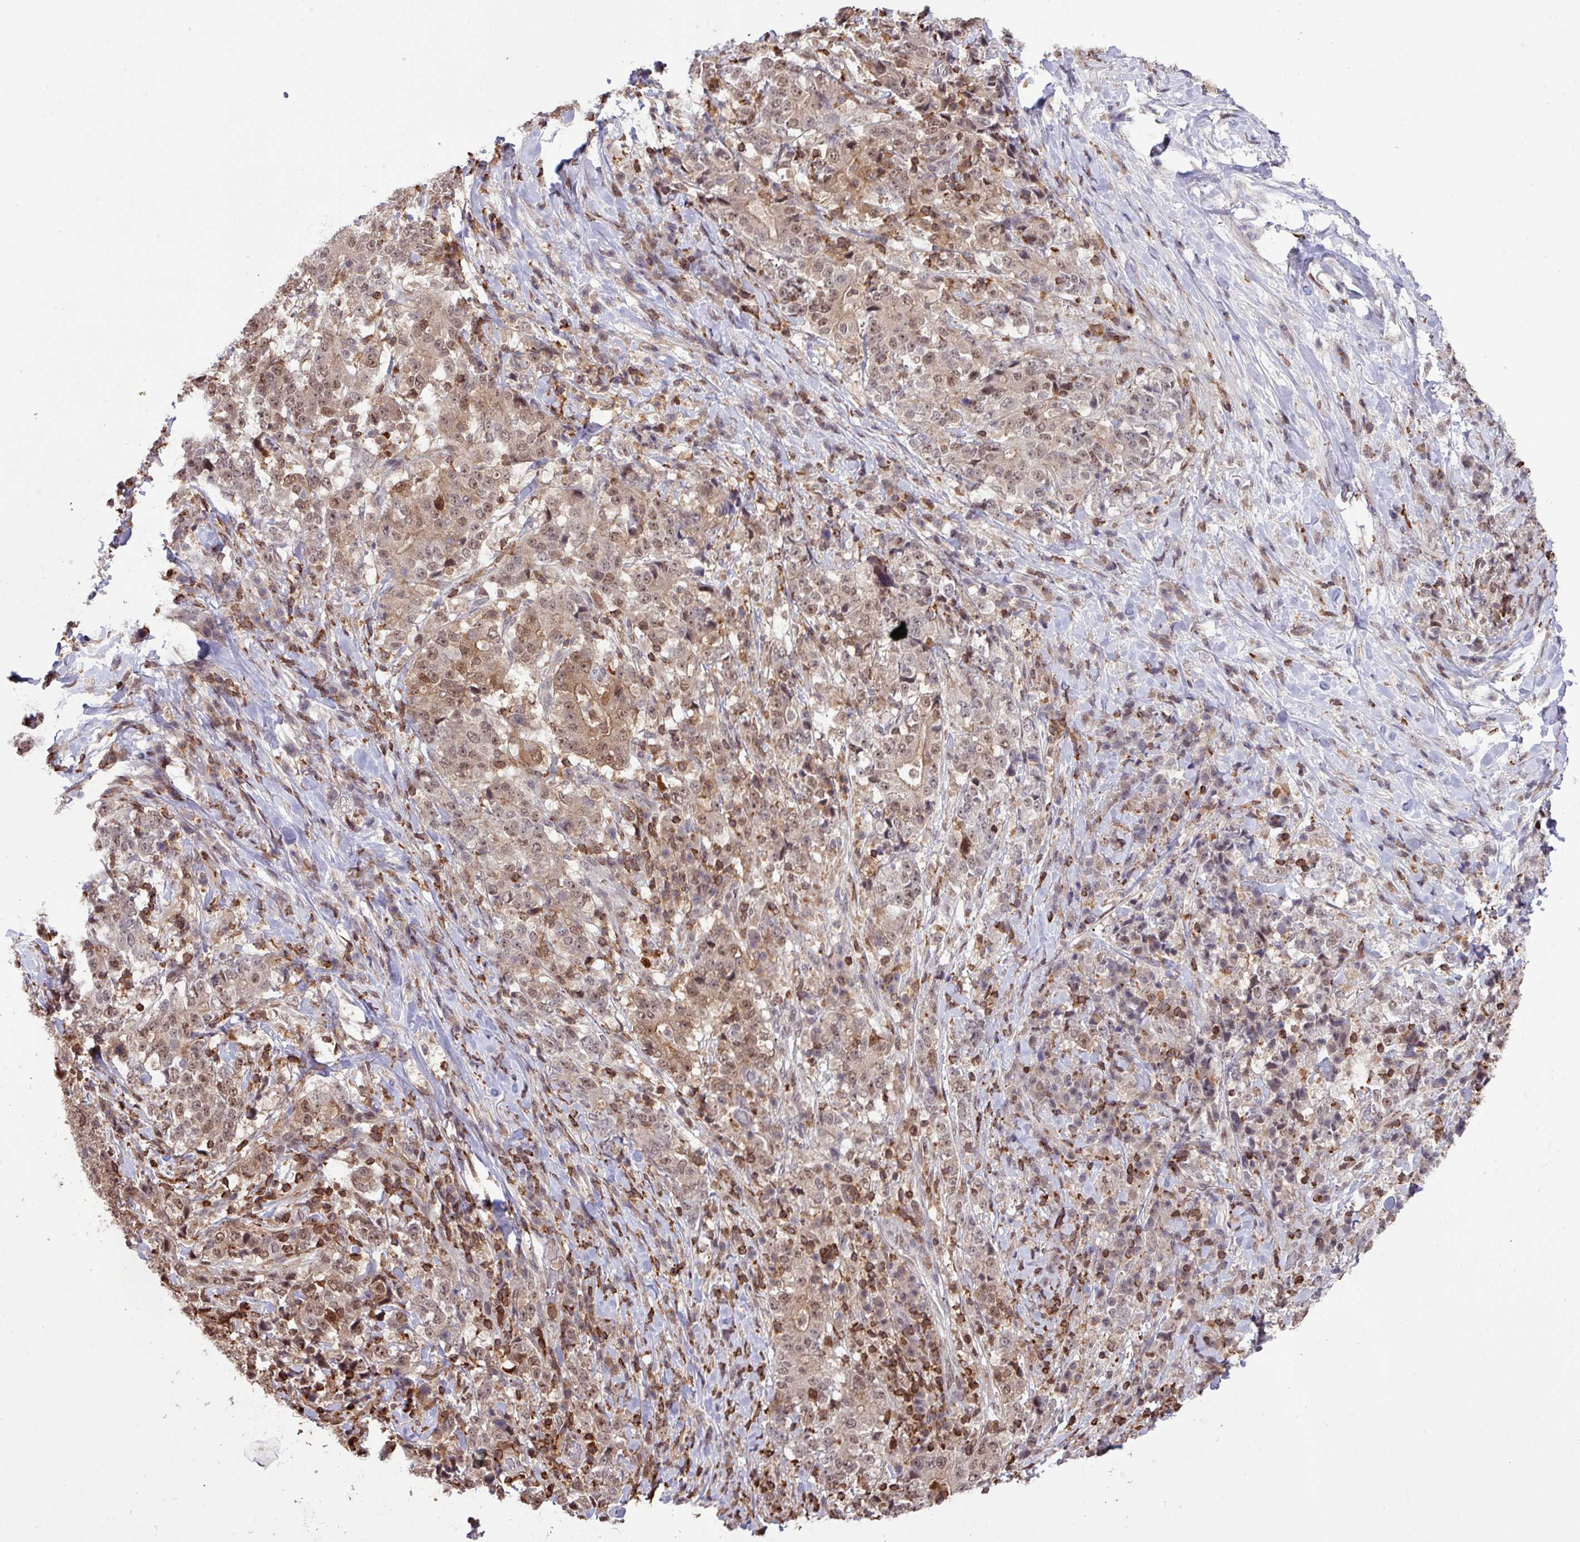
{"staining": {"intensity": "weak", "quantity": ">75%", "location": "cytoplasmic/membranous,nuclear"}, "tissue": "stomach cancer", "cell_type": "Tumor cells", "image_type": "cancer", "snomed": [{"axis": "morphology", "description": "Normal tissue, NOS"}, {"axis": "morphology", "description": "Adenocarcinoma, NOS"}, {"axis": "topography", "description": "Stomach, upper"}, {"axis": "topography", "description": "Stomach"}], "caption": "Immunohistochemistry (IHC) photomicrograph of neoplastic tissue: stomach cancer stained using immunohistochemistry (IHC) shows low levels of weak protein expression localized specifically in the cytoplasmic/membranous and nuclear of tumor cells, appearing as a cytoplasmic/membranous and nuclear brown color.", "gene": "GON7", "patient": {"sex": "male", "age": 59}}